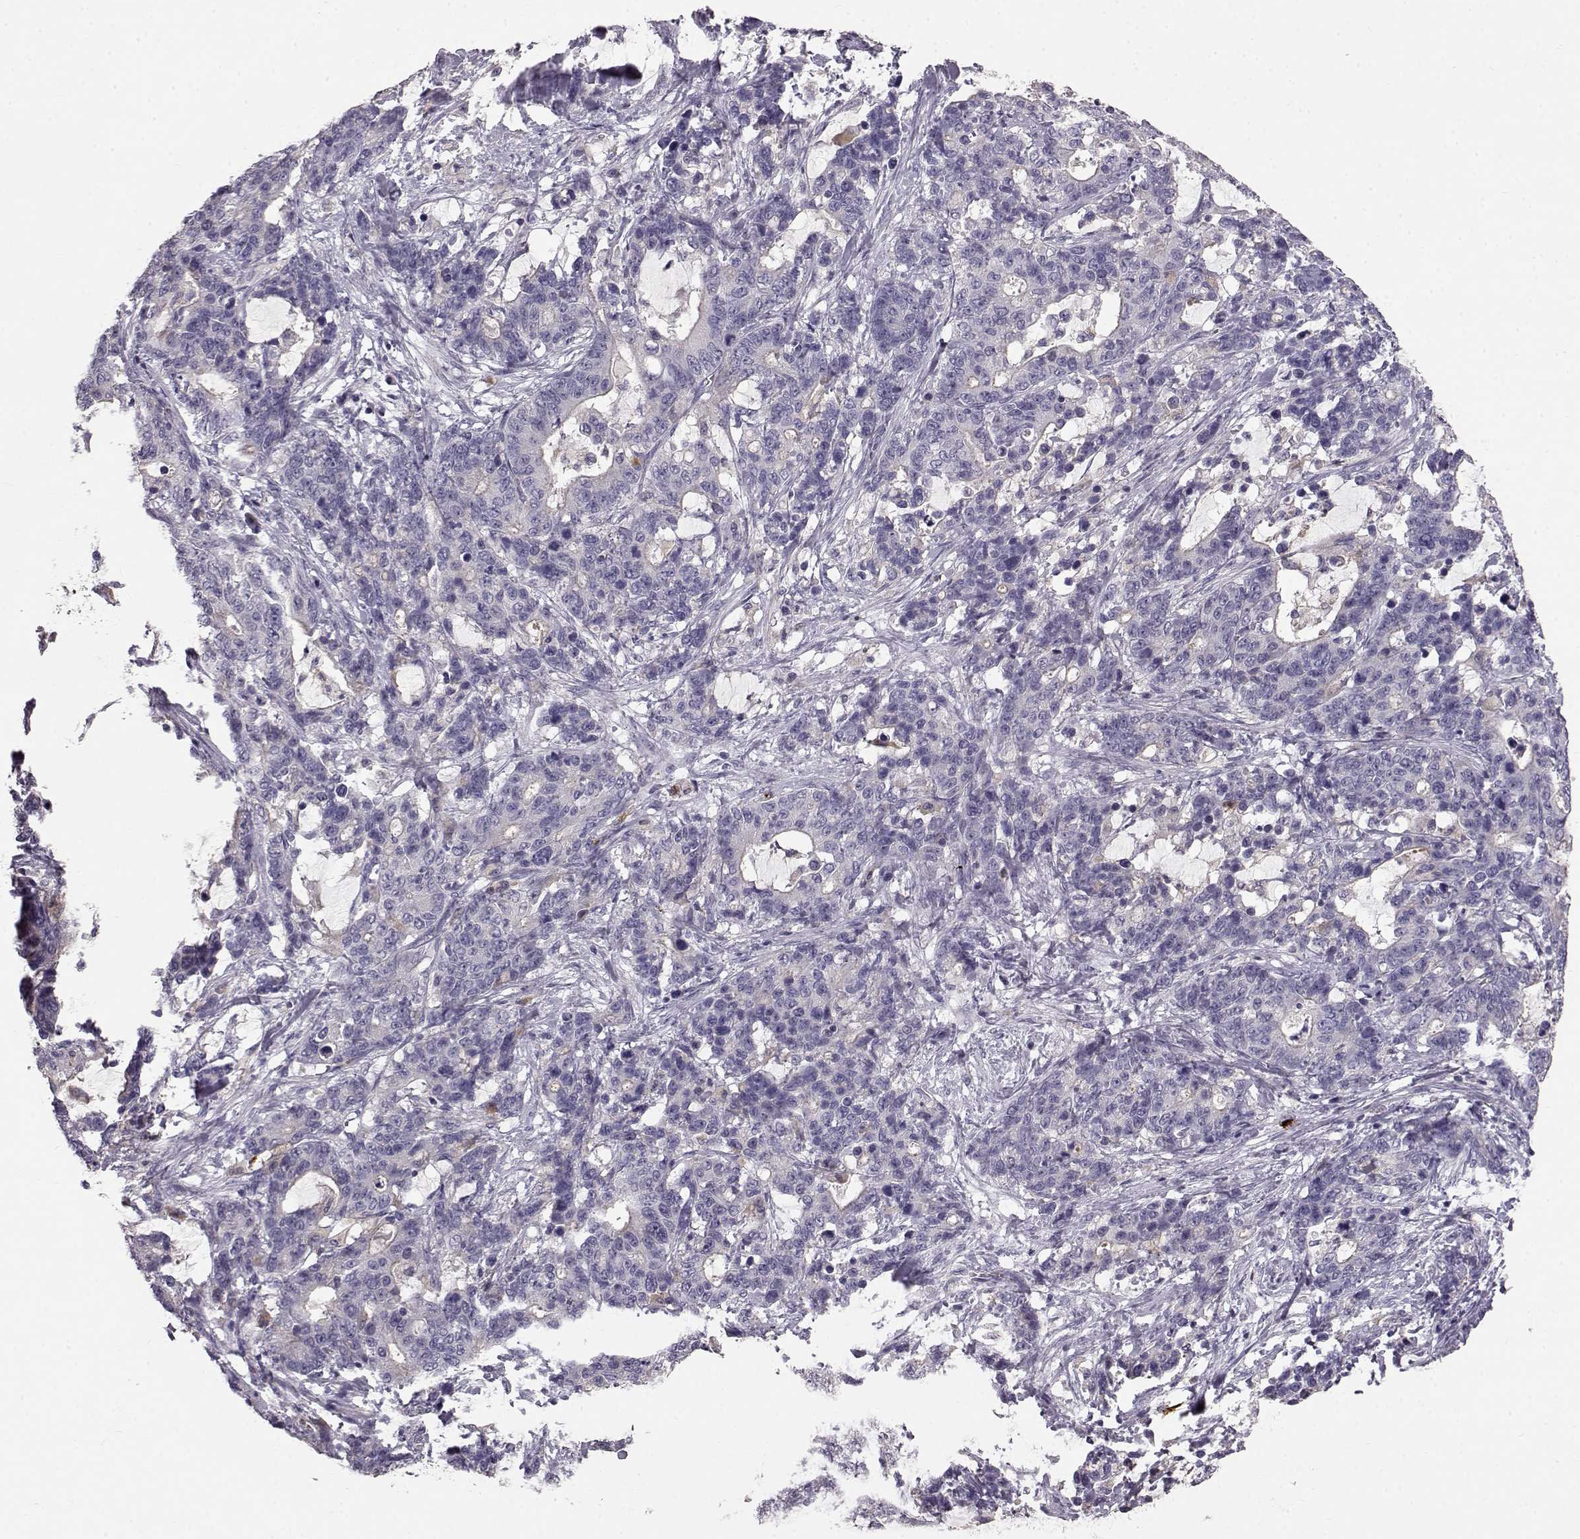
{"staining": {"intensity": "negative", "quantity": "none", "location": "none"}, "tissue": "stomach cancer", "cell_type": "Tumor cells", "image_type": "cancer", "snomed": [{"axis": "morphology", "description": "Normal tissue, NOS"}, {"axis": "morphology", "description": "Adenocarcinoma, NOS"}, {"axis": "topography", "description": "Stomach"}], "caption": "The immunohistochemistry (IHC) histopathology image has no significant positivity in tumor cells of adenocarcinoma (stomach) tissue.", "gene": "CCNF", "patient": {"sex": "female", "age": 64}}